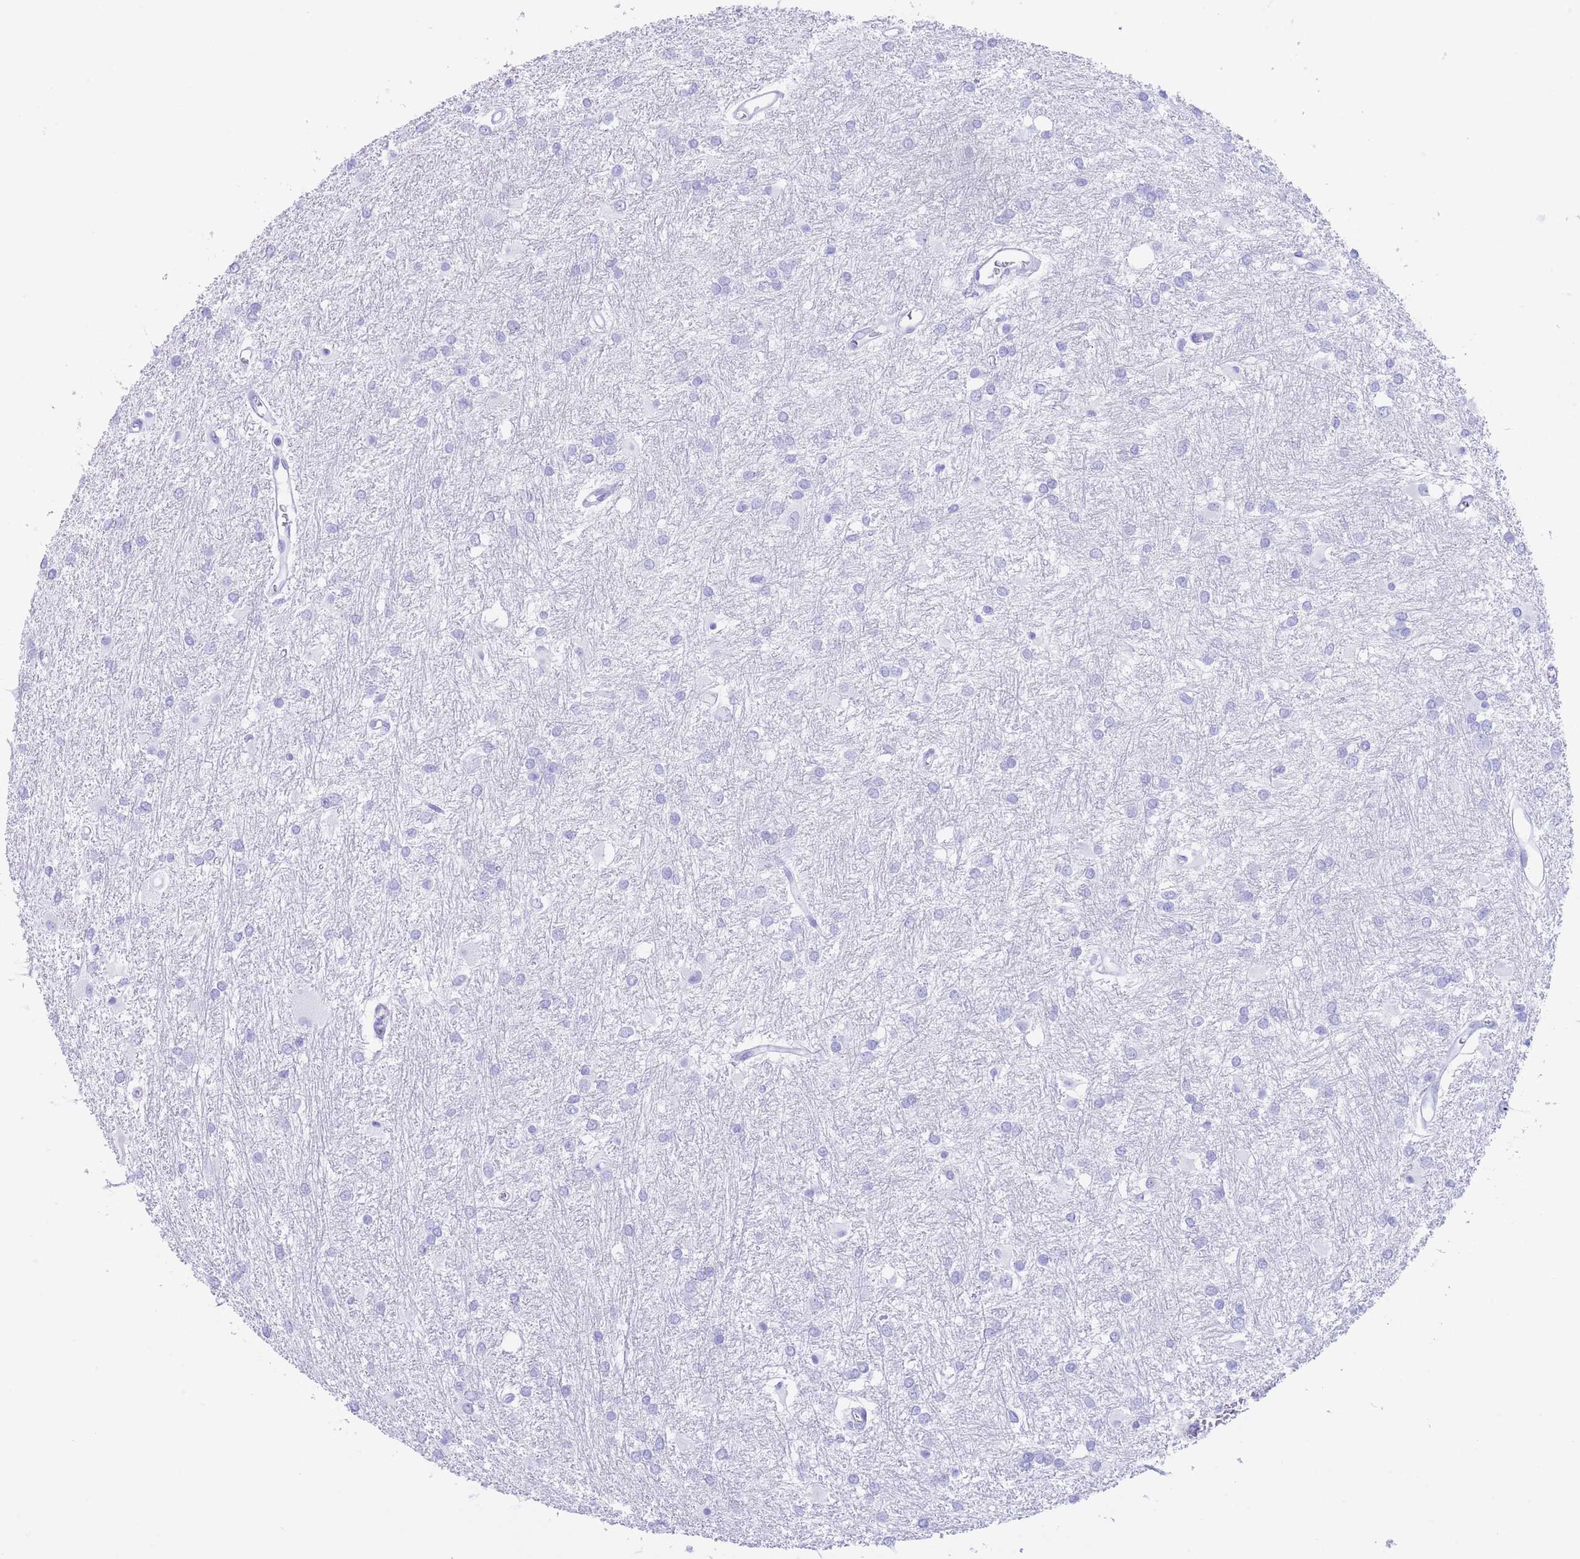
{"staining": {"intensity": "negative", "quantity": "none", "location": "none"}, "tissue": "glioma", "cell_type": "Tumor cells", "image_type": "cancer", "snomed": [{"axis": "morphology", "description": "Glioma, malignant, High grade"}, {"axis": "topography", "description": "Brain"}], "caption": "Tumor cells are negative for brown protein staining in malignant glioma (high-grade).", "gene": "SLCO1B3", "patient": {"sex": "female", "age": 50}}